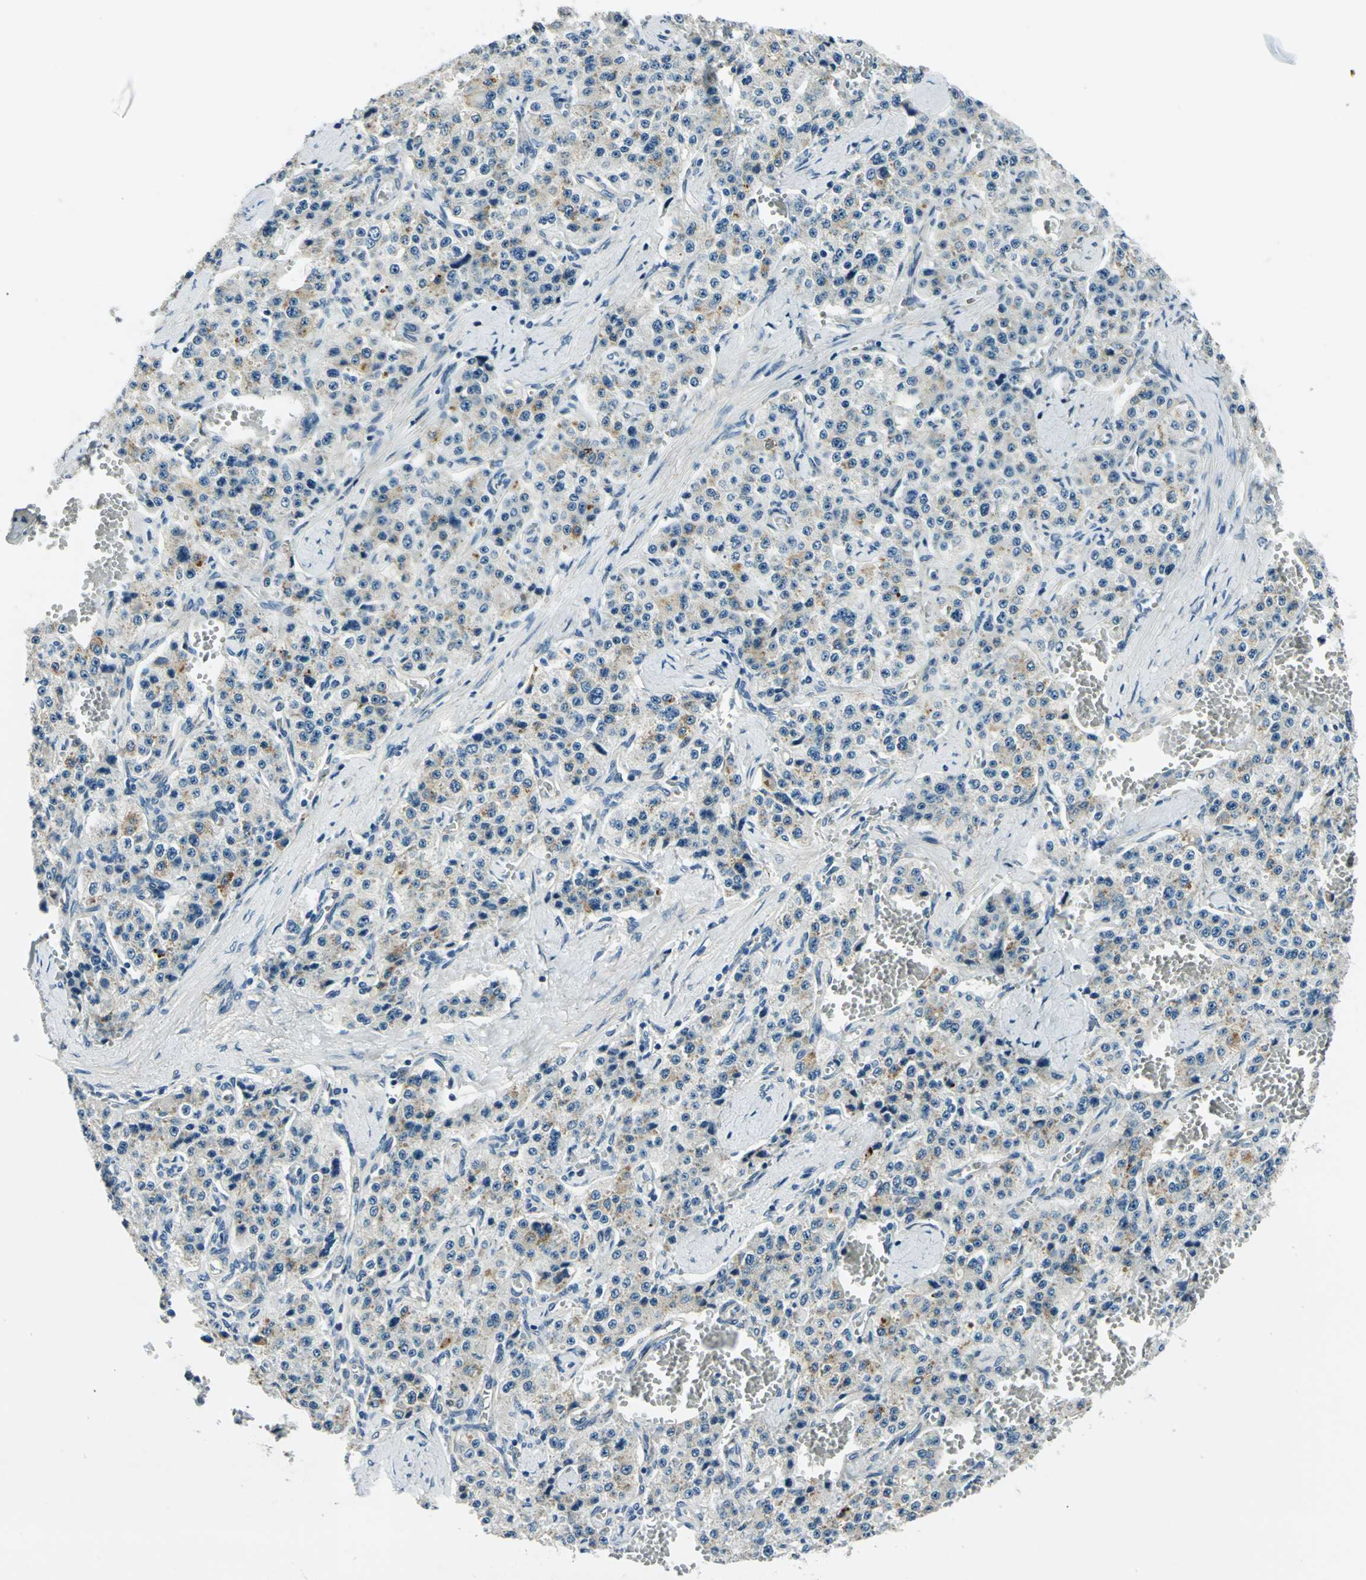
{"staining": {"intensity": "weak", "quantity": "25%-75%", "location": "cytoplasmic/membranous"}, "tissue": "carcinoid", "cell_type": "Tumor cells", "image_type": "cancer", "snomed": [{"axis": "morphology", "description": "Carcinoid, malignant, NOS"}, {"axis": "topography", "description": "Small intestine"}], "caption": "Carcinoid (malignant) stained for a protein (brown) demonstrates weak cytoplasmic/membranous positive expression in about 25%-75% of tumor cells.", "gene": "CDC42EP1", "patient": {"sex": "male", "age": 52}}